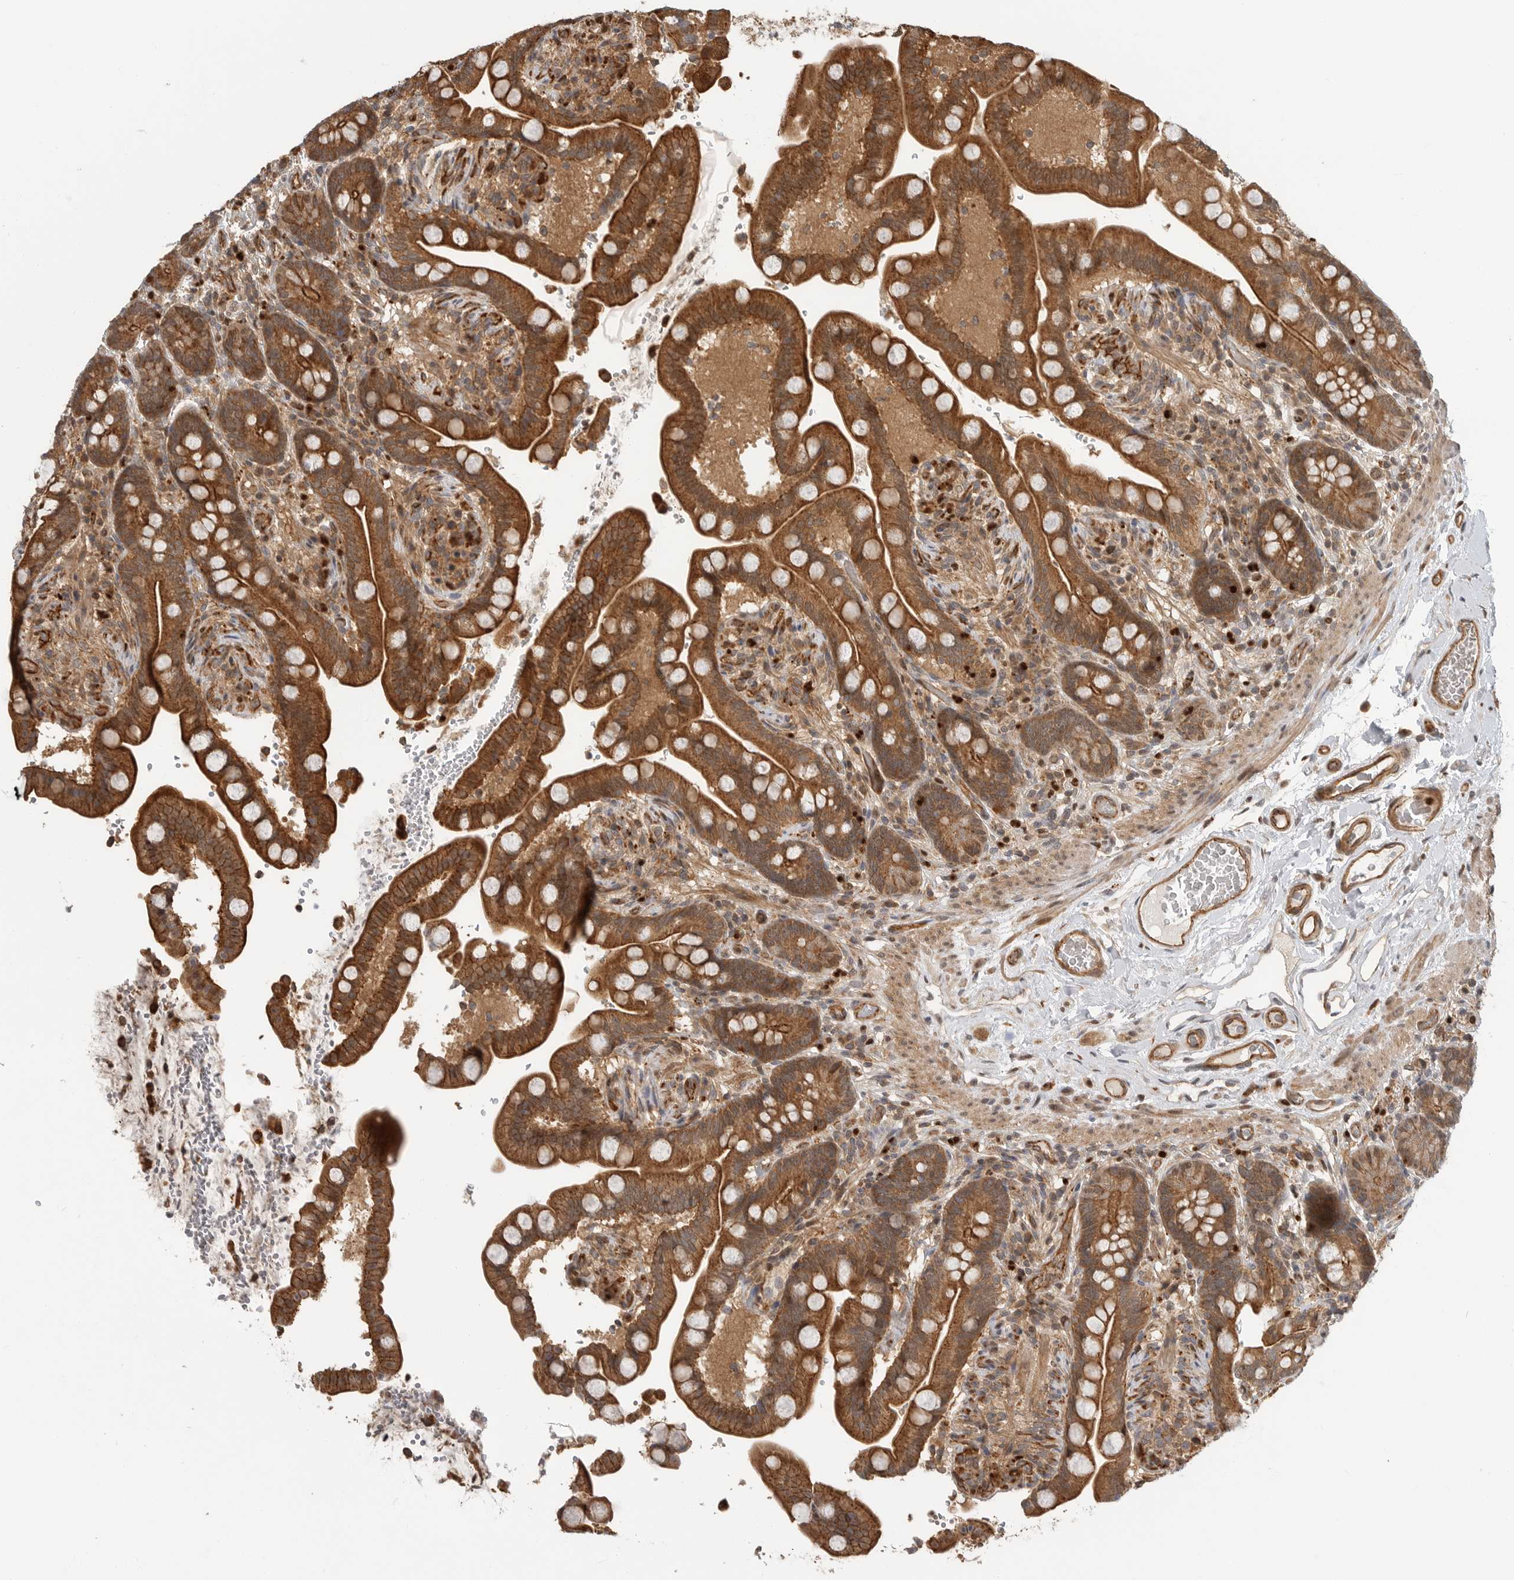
{"staining": {"intensity": "moderate", "quantity": ">75%", "location": "cytoplasmic/membranous"}, "tissue": "colon", "cell_type": "Endothelial cells", "image_type": "normal", "snomed": [{"axis": "morphology", "description": "Normal tissue, NOS"}, {"axis": "topography", "description": "Smooth muscle"}, {"axis": "topography", "description": "Colon"}], "caption": "This histopathology image reveals immunohistochemistry staining of normal colon, with medium moderate cytoplasmic/membranous staining in about >75% of endothelial cells.", "gene": "STRAP", "patient": {"sex": "male", "age": 73}}